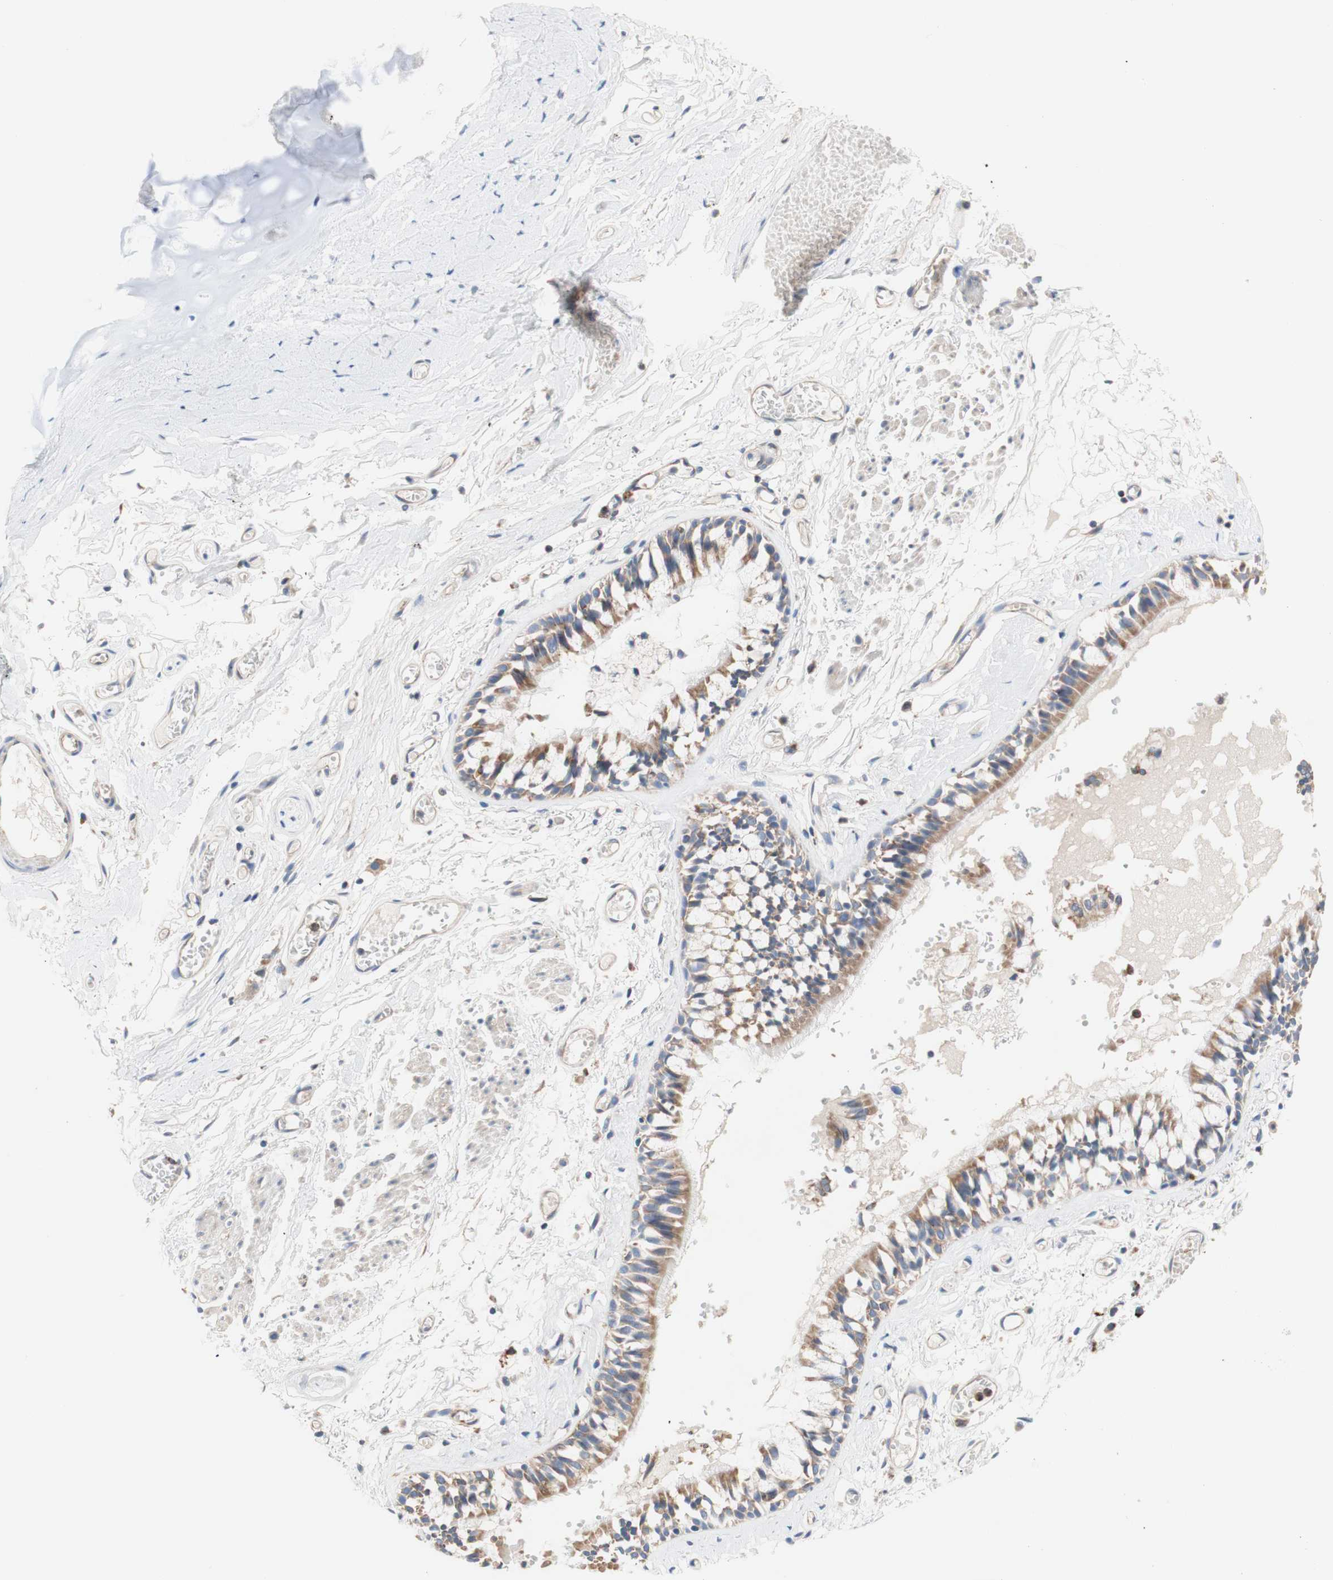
{"staining": {"intensity": "strong", "quantity": ">75%", "location": "cytoplasmic/membranous"}, "tissue": "bronchus", "cell_type": "Respiratory epithelial cells", "image_type": "normal", "snomed": [{"axis": "morphology", "description": "Normal tissue, NOS"}, {"axis": "morphology", "description": "Inflammation, NOS"}, {"axis": "topography", "description": "Cartilage tissue"}, {"axis": "topography", "description": "Lung"}], "caption": "Bronchus stained with a brown dye shows strong cytoplasmic/membranous positive positivity in approximately >75% of respiratory epithelial cells.", "gene": "FMR1", "patient": {"sex": "male", "age": 71}}